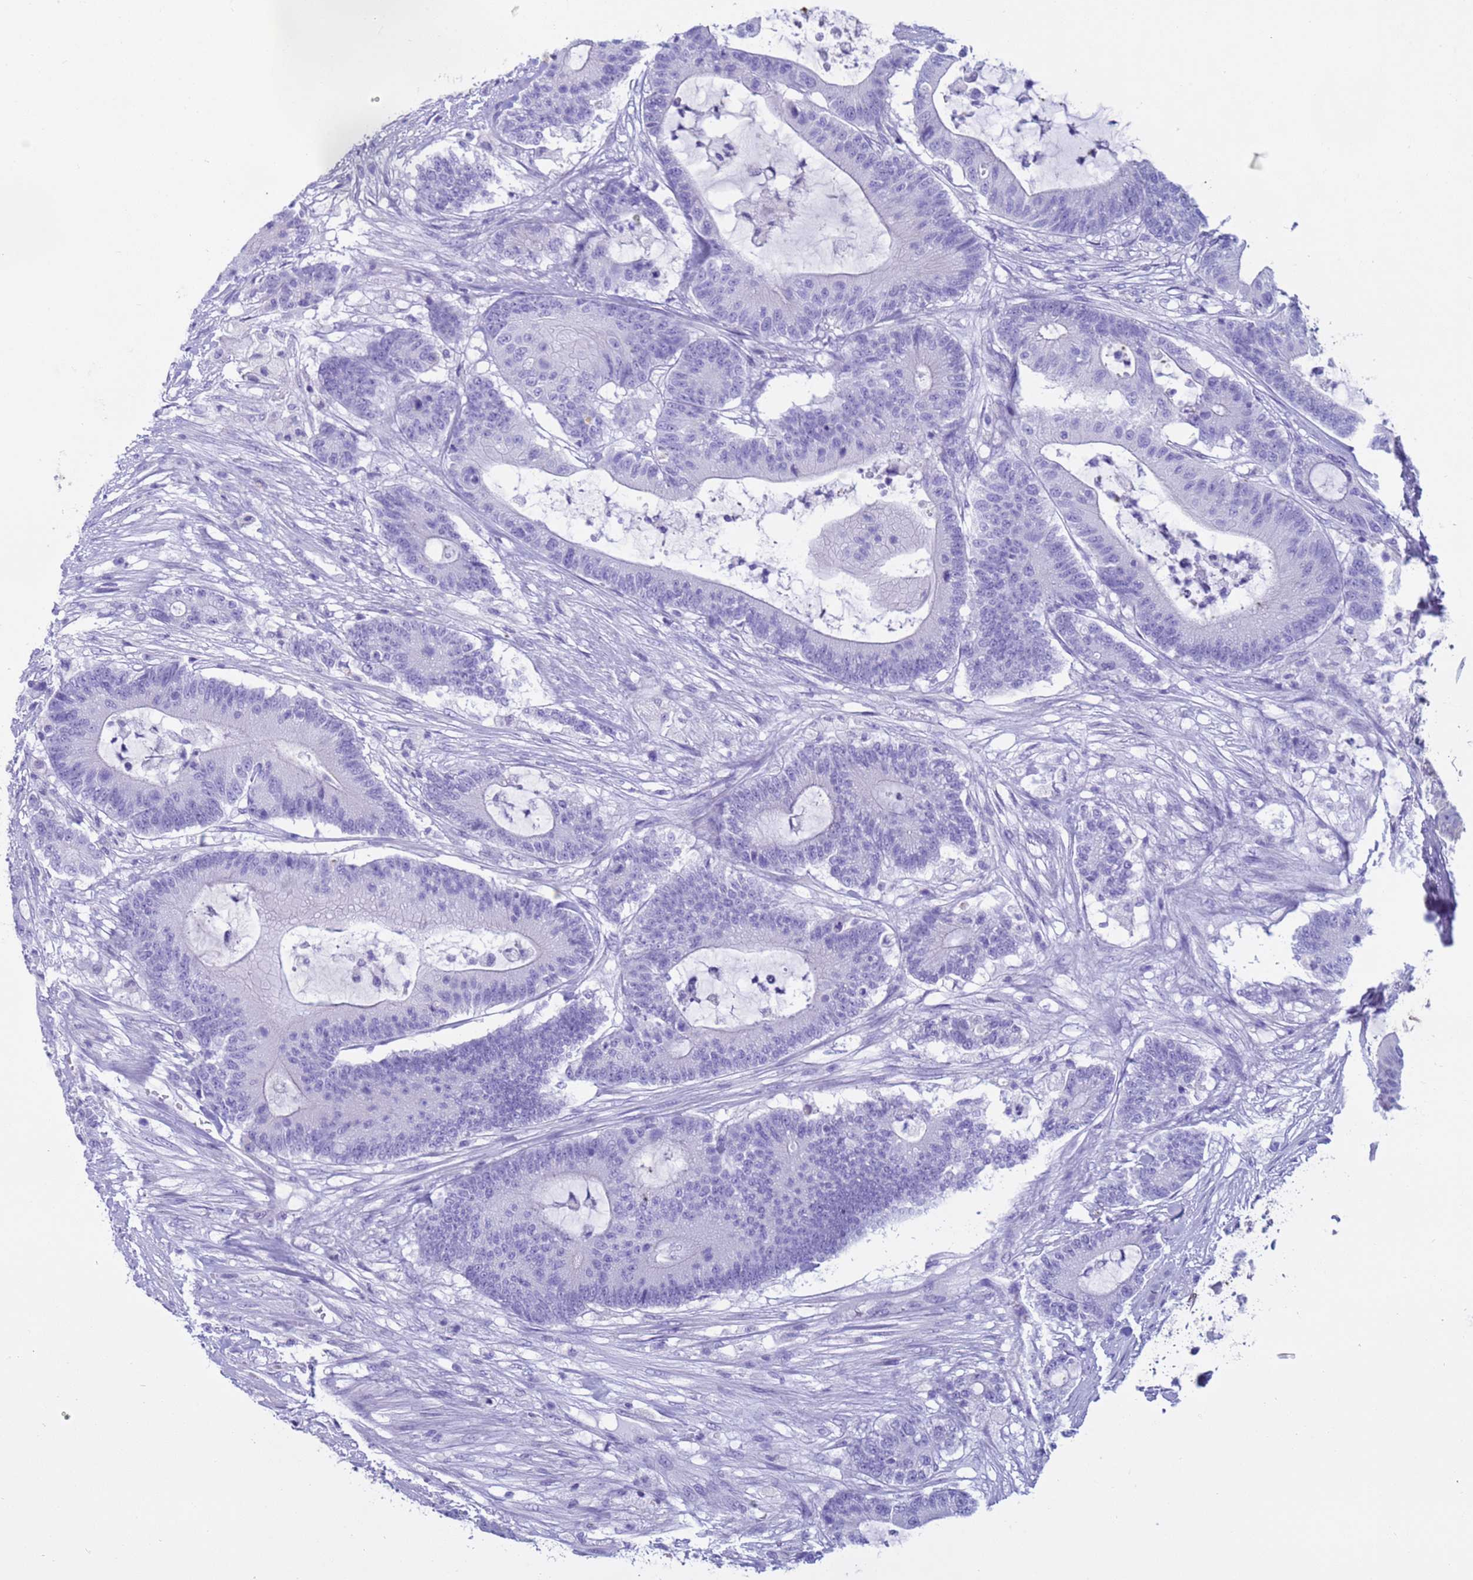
{"staining": {"intensity": "negative", "quantity": "none", "location": "none"}, "tissue": "colorectal cancer", "cell_type": "Tumor cells", "image_type": "cancer", "snomed": [{"axis": "morphology", "description": "Adenocarcinoma, NOS"}, {"axis": "topography", "description": "Colon"}], "caption": "Tumor cells show no significant positivity in colorectal adenocarcinoma. Brightfield microscopy of immunohistochemistry (IHC) stained with DAB (brown) and hematoxylin (blue), captured at high magnification.", "gene": "CST4", "patient": {"sex": "female", "age": 84}}